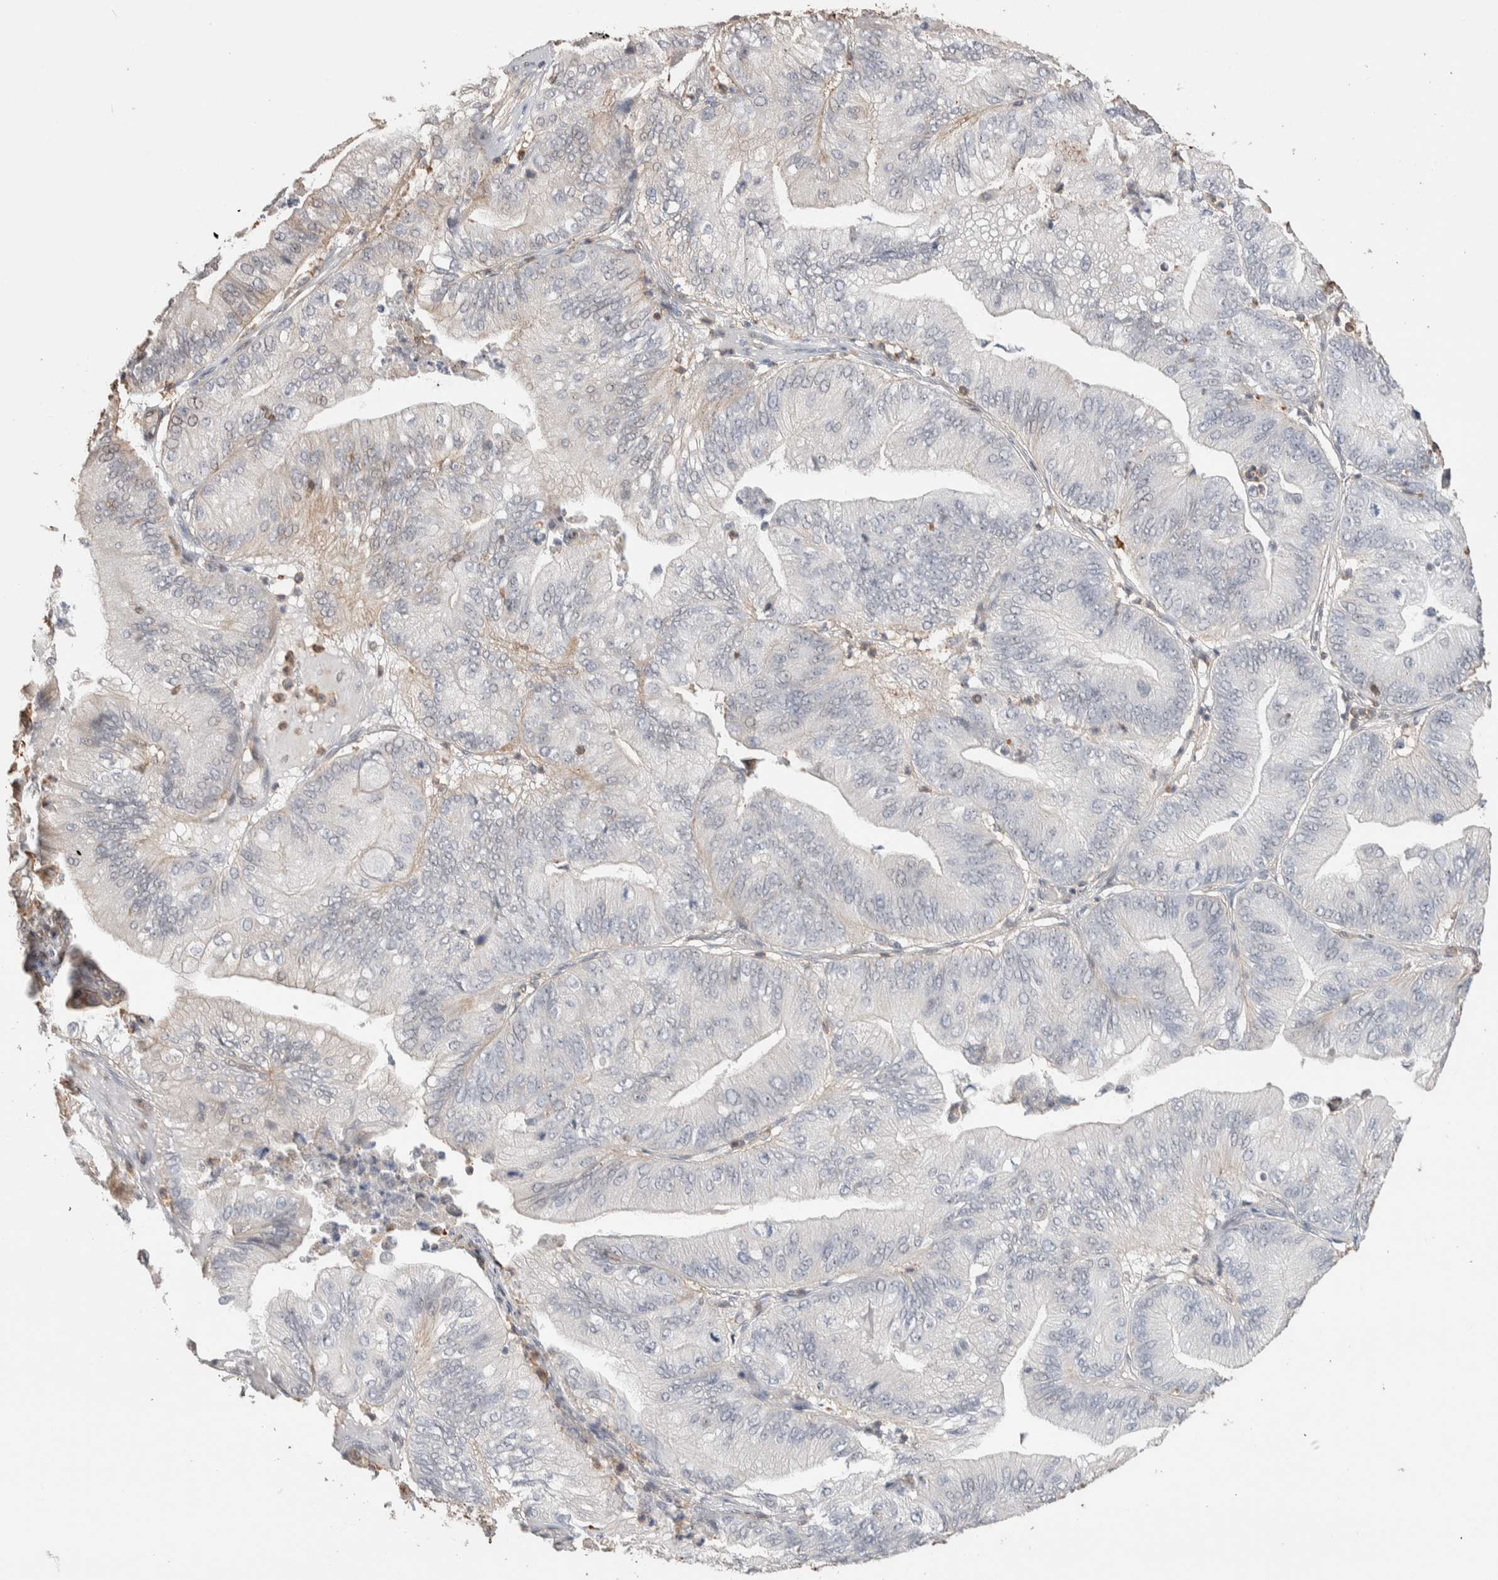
{"staining": {"intensity": "weak", "quantity": "<25%", "location": "cytoplasmic/membranous"}, "tissue": "ovarian cancer", "cell_type": "Tumor cells", "image_type": "cancer", "snomed": [{"axis": "morphology", "description": "Cystadenocarcinoma, mucinous, NOS"}, {"axis": "topography", "description": "Ovary"}], "caption": "Histopathology image shows no significant protein positivity in tumor cells of ovarian cancer.", "gene": "ZNF704", "patient": {"sex": "female", "age": 61}}